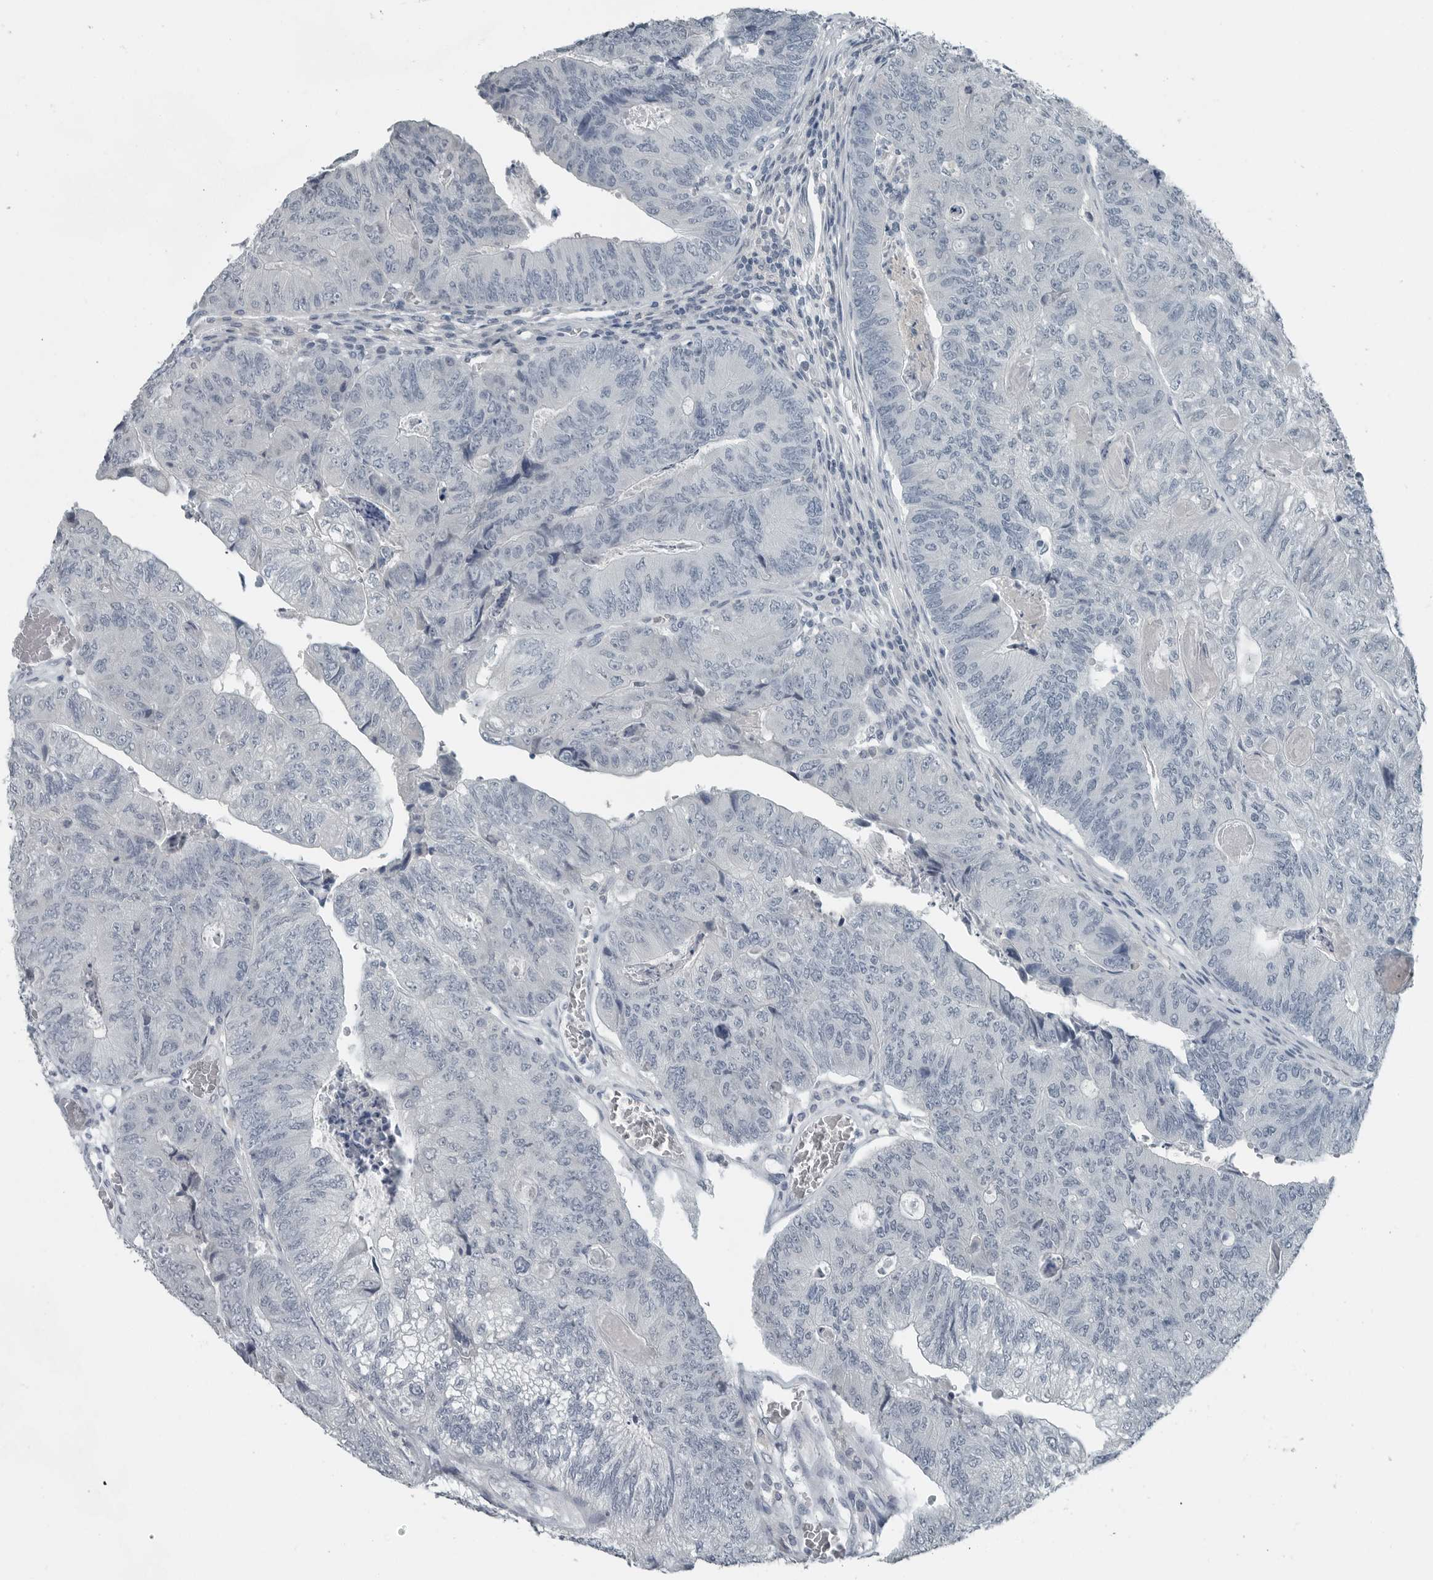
{"staining": {"intensity": "negative", "quantity": "none", "location": "none"}, "tissue": "colorectal cancer", "cell_type": "Tumor cells", "image_type": "cancer", "snomed": [{"axis": "morphology", "description": "Adenocarcinoma, NOS"}, {"axis": "topography", "description": "Colon"}], "caption": "Tumor cells are negative for brown protein staining in colorectal cancer (adenocarcinoma).", "gene": "KYAT1", "patient": {"sex": "female", "age": 67}}